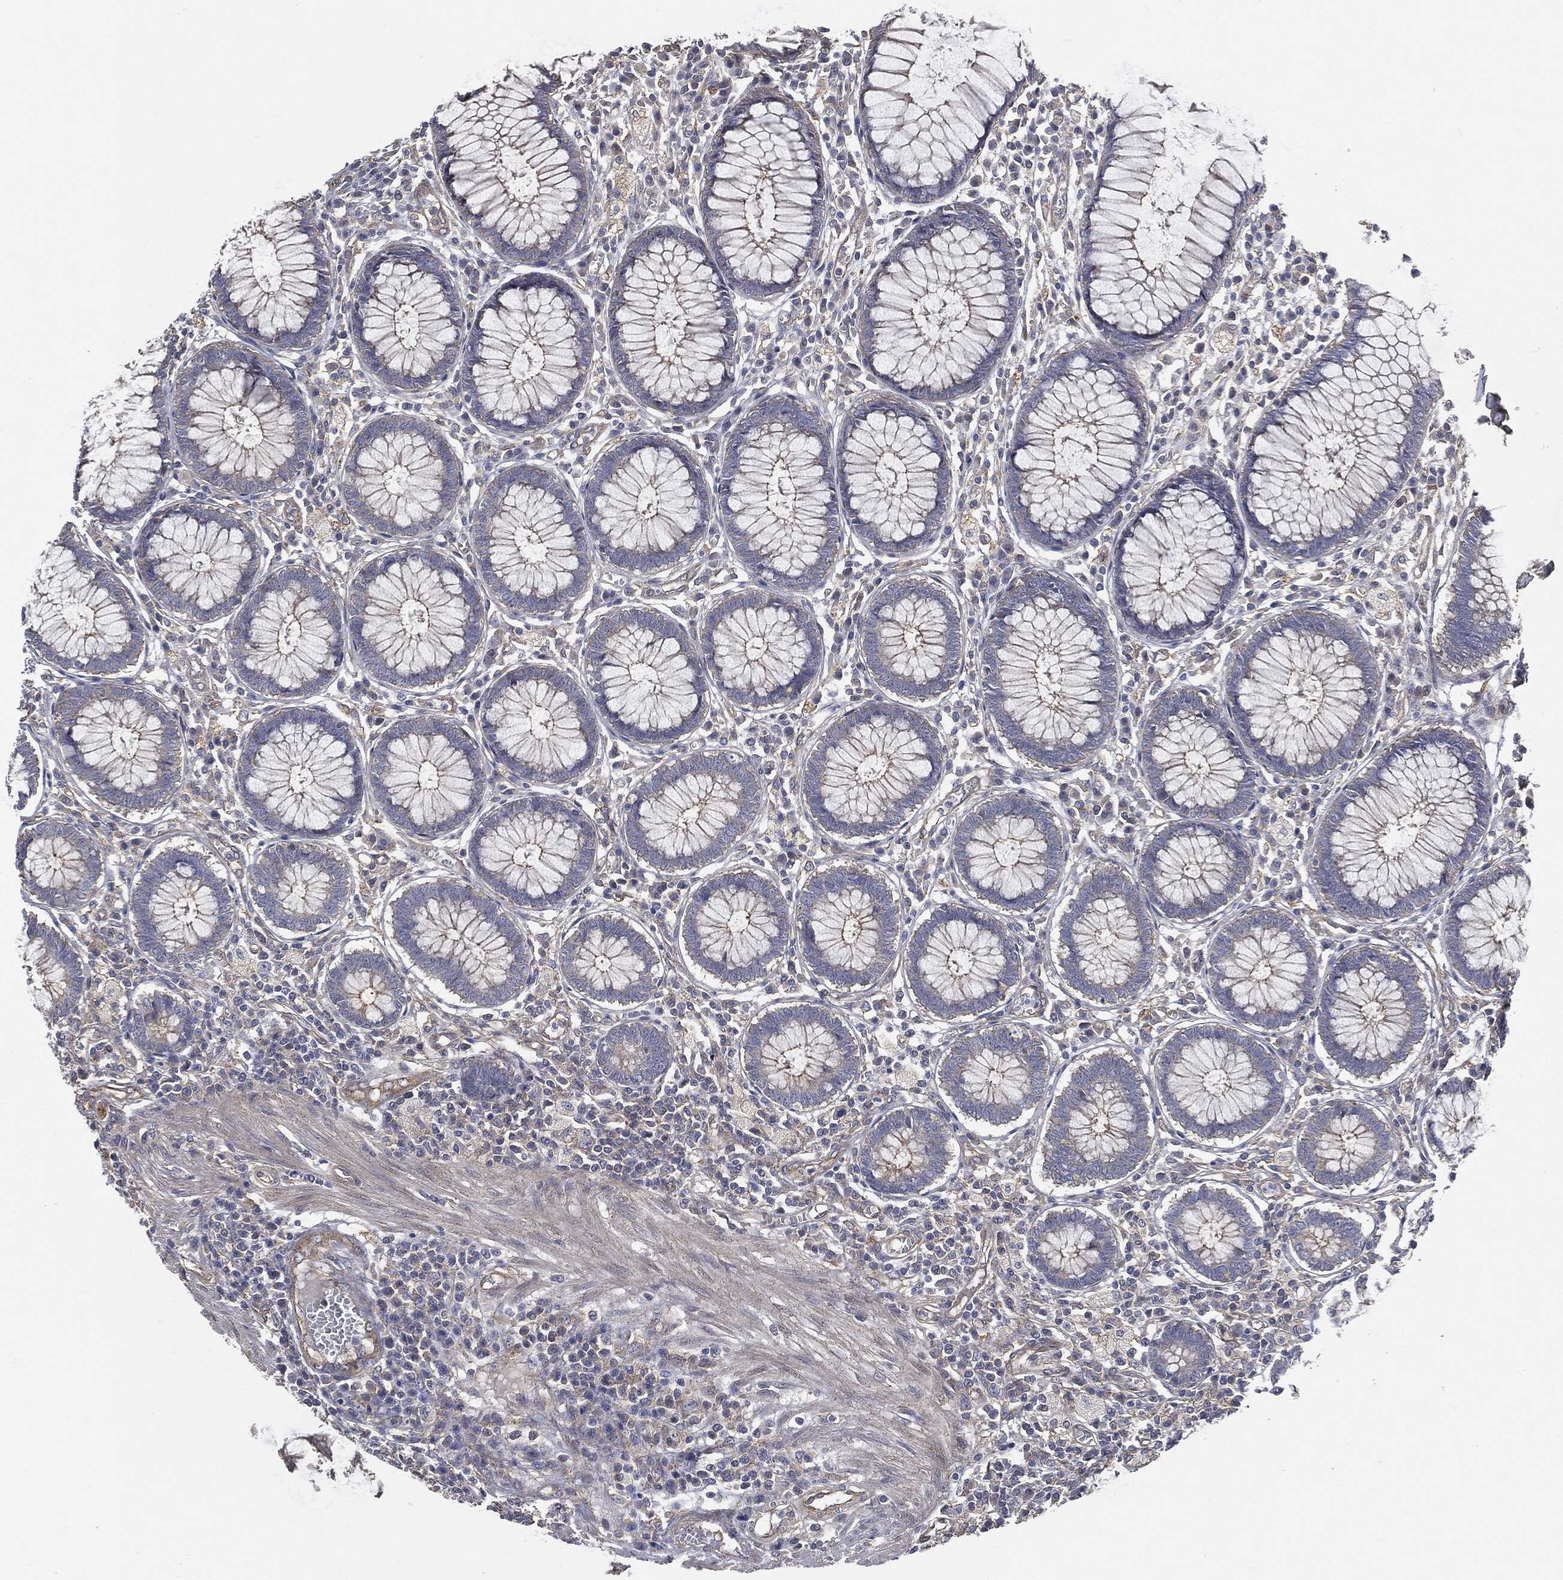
{"staining": {"intensity": "weak", "quantity": "<25%", "location": "cytoplasmic/membranous"}, "tissue": "colon", "cell_type": "Endothelial cells", "image_type": "normal", "snomed": [{"axis": "morphology", "description": "Normal tissue, NOS"}, {"axis": "topography", "description": "Colon"}], "caption": "Immunohistochemical staining of normal colon reveals no significant positivity in endothelial cells.", "gene": "EPS15L1", "patient": {"sex": "male", "age": 65}}